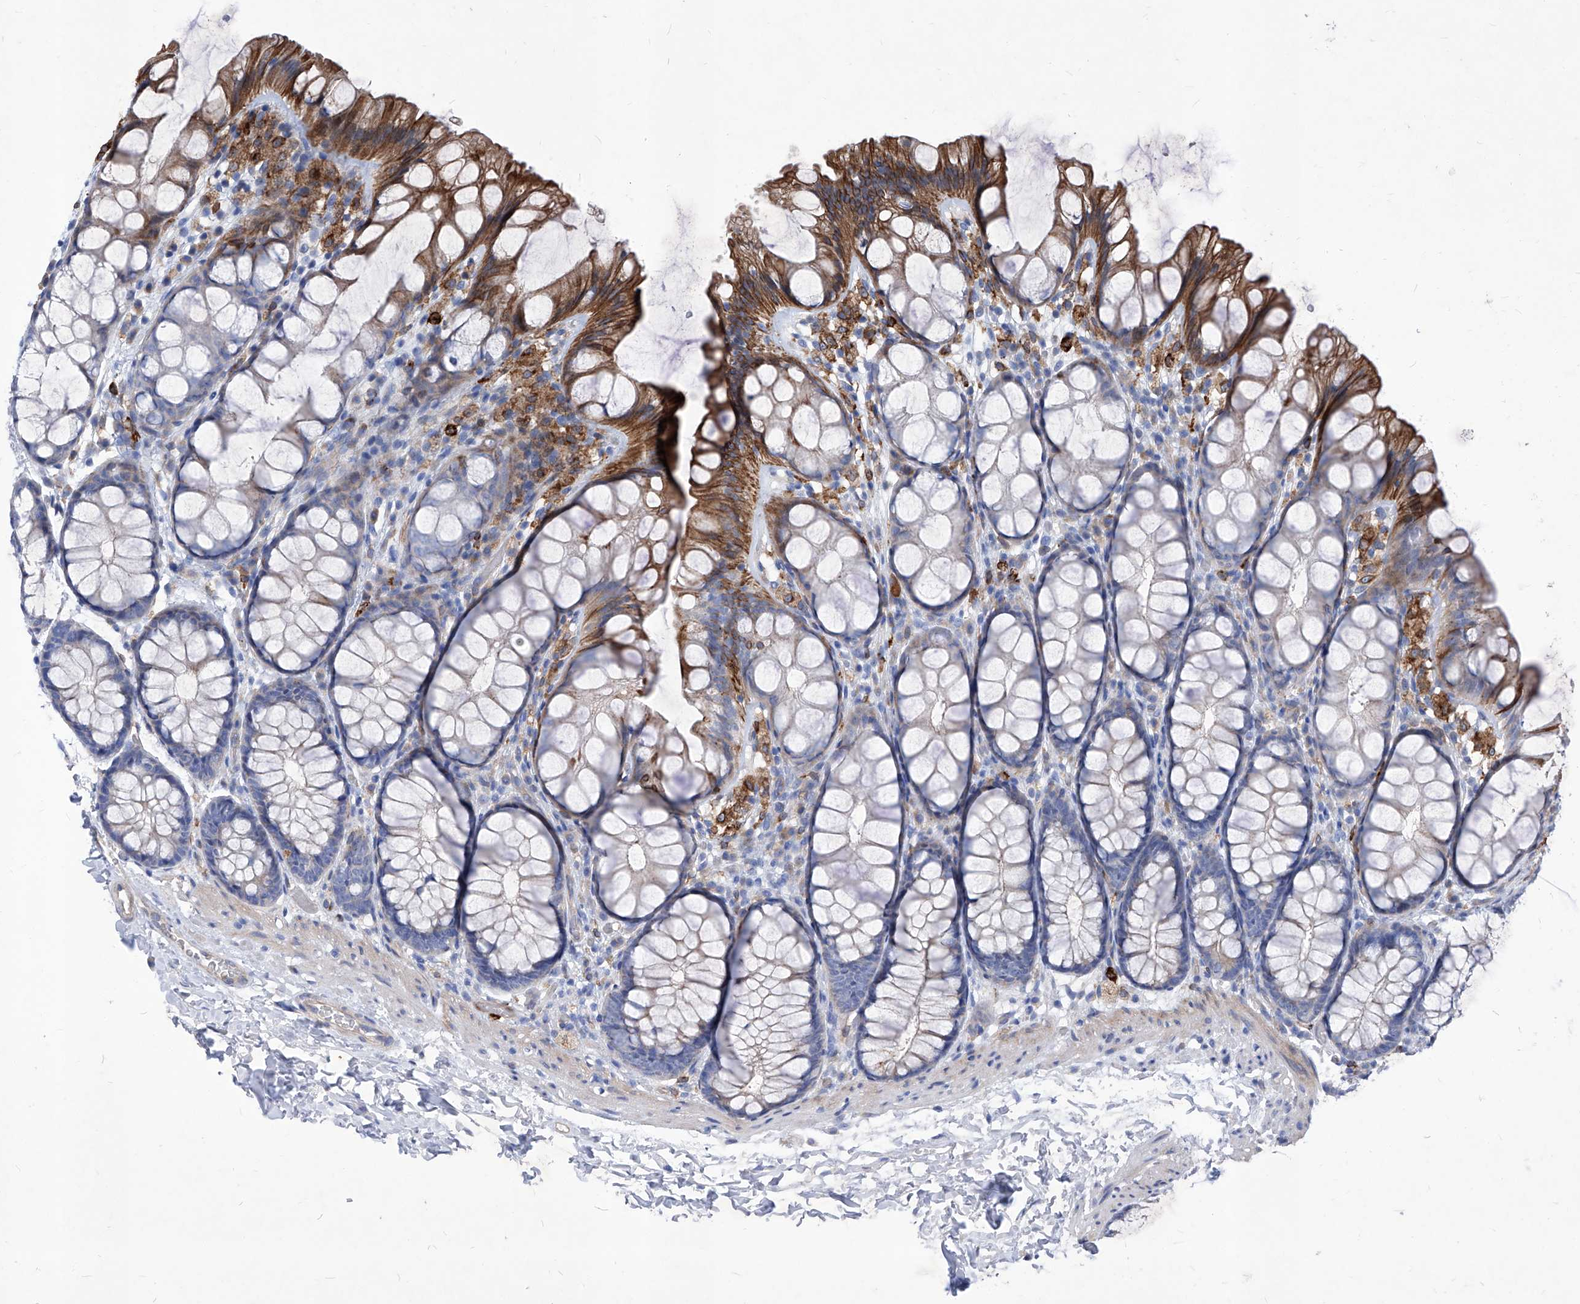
{"staining": {"intensity": "negative", "quantity": "none", "location": "none"}, "tissue": "colon", "cell_type": "Endothelial cells", "image_type": "normal", "snomed": [{"axis": "morphology", "description": "Normal tissue, NOS"}, {"axis": "topography", "description": "Colon"}], "caption": "This is an IHC micrograph of unremarkable colon. There is no expression in endothelial cells.", "gene": "UBOX5", "patient": {"sex": "male", "age": 47}}